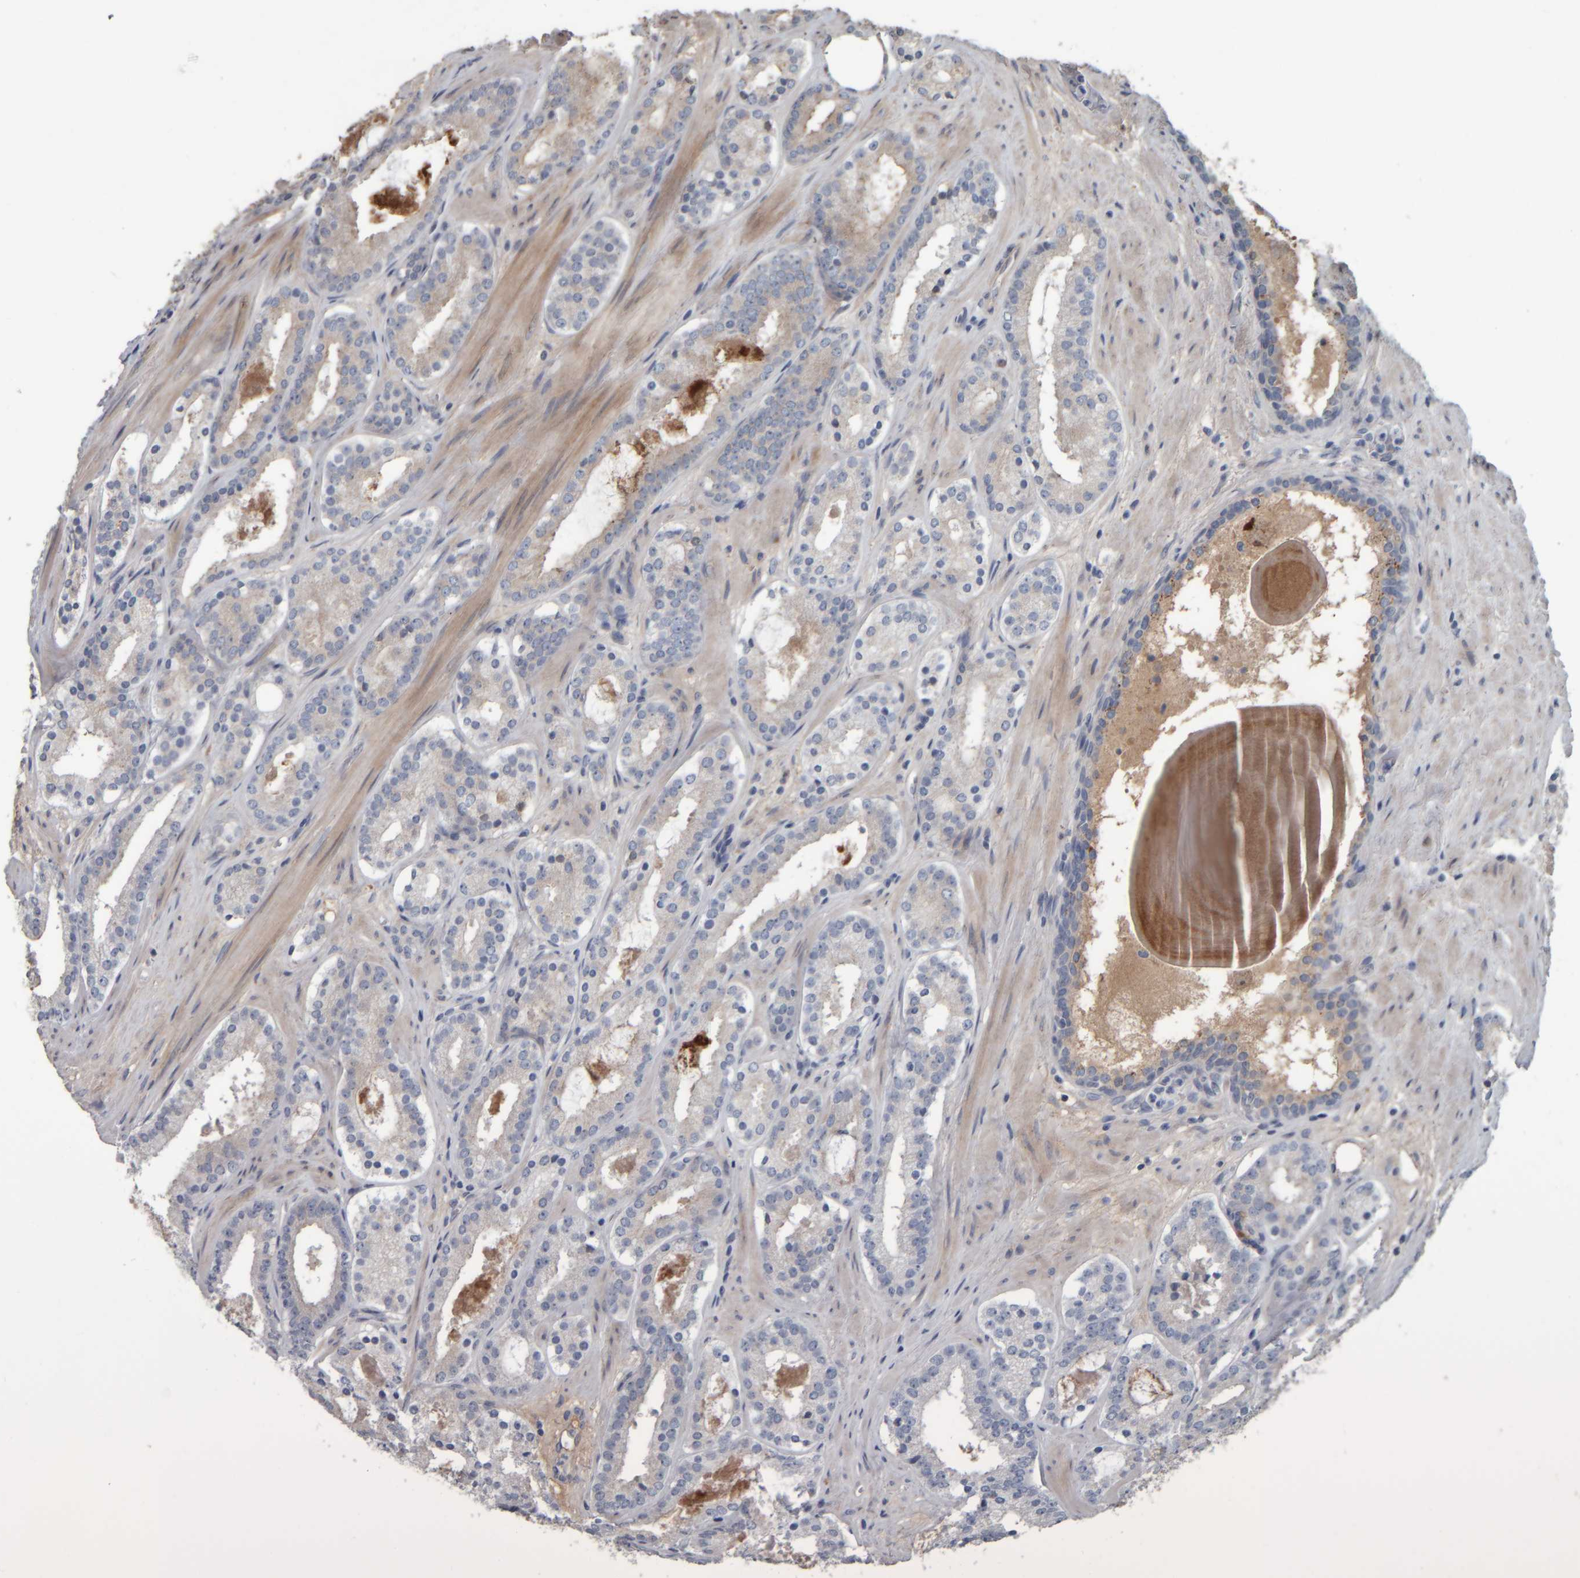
{"staining": {"intensity": "negative", "quantity": "none", "location": "none"}, "tissue": "prostate cancer", "cell_type": "Tumor cells", "image_type": "cancer", "snomed": [{"axis": "morphology", "description": "Adenocarcinoma, Low grade"}, {"axis": "topography", "description": "Prostate"}], "caption": "Micrograph shows no significant protein positivity in tumor cells of prostate cancer.", "gene": "CAVIN4", "patient": {"sex": "male", "age": 69}}